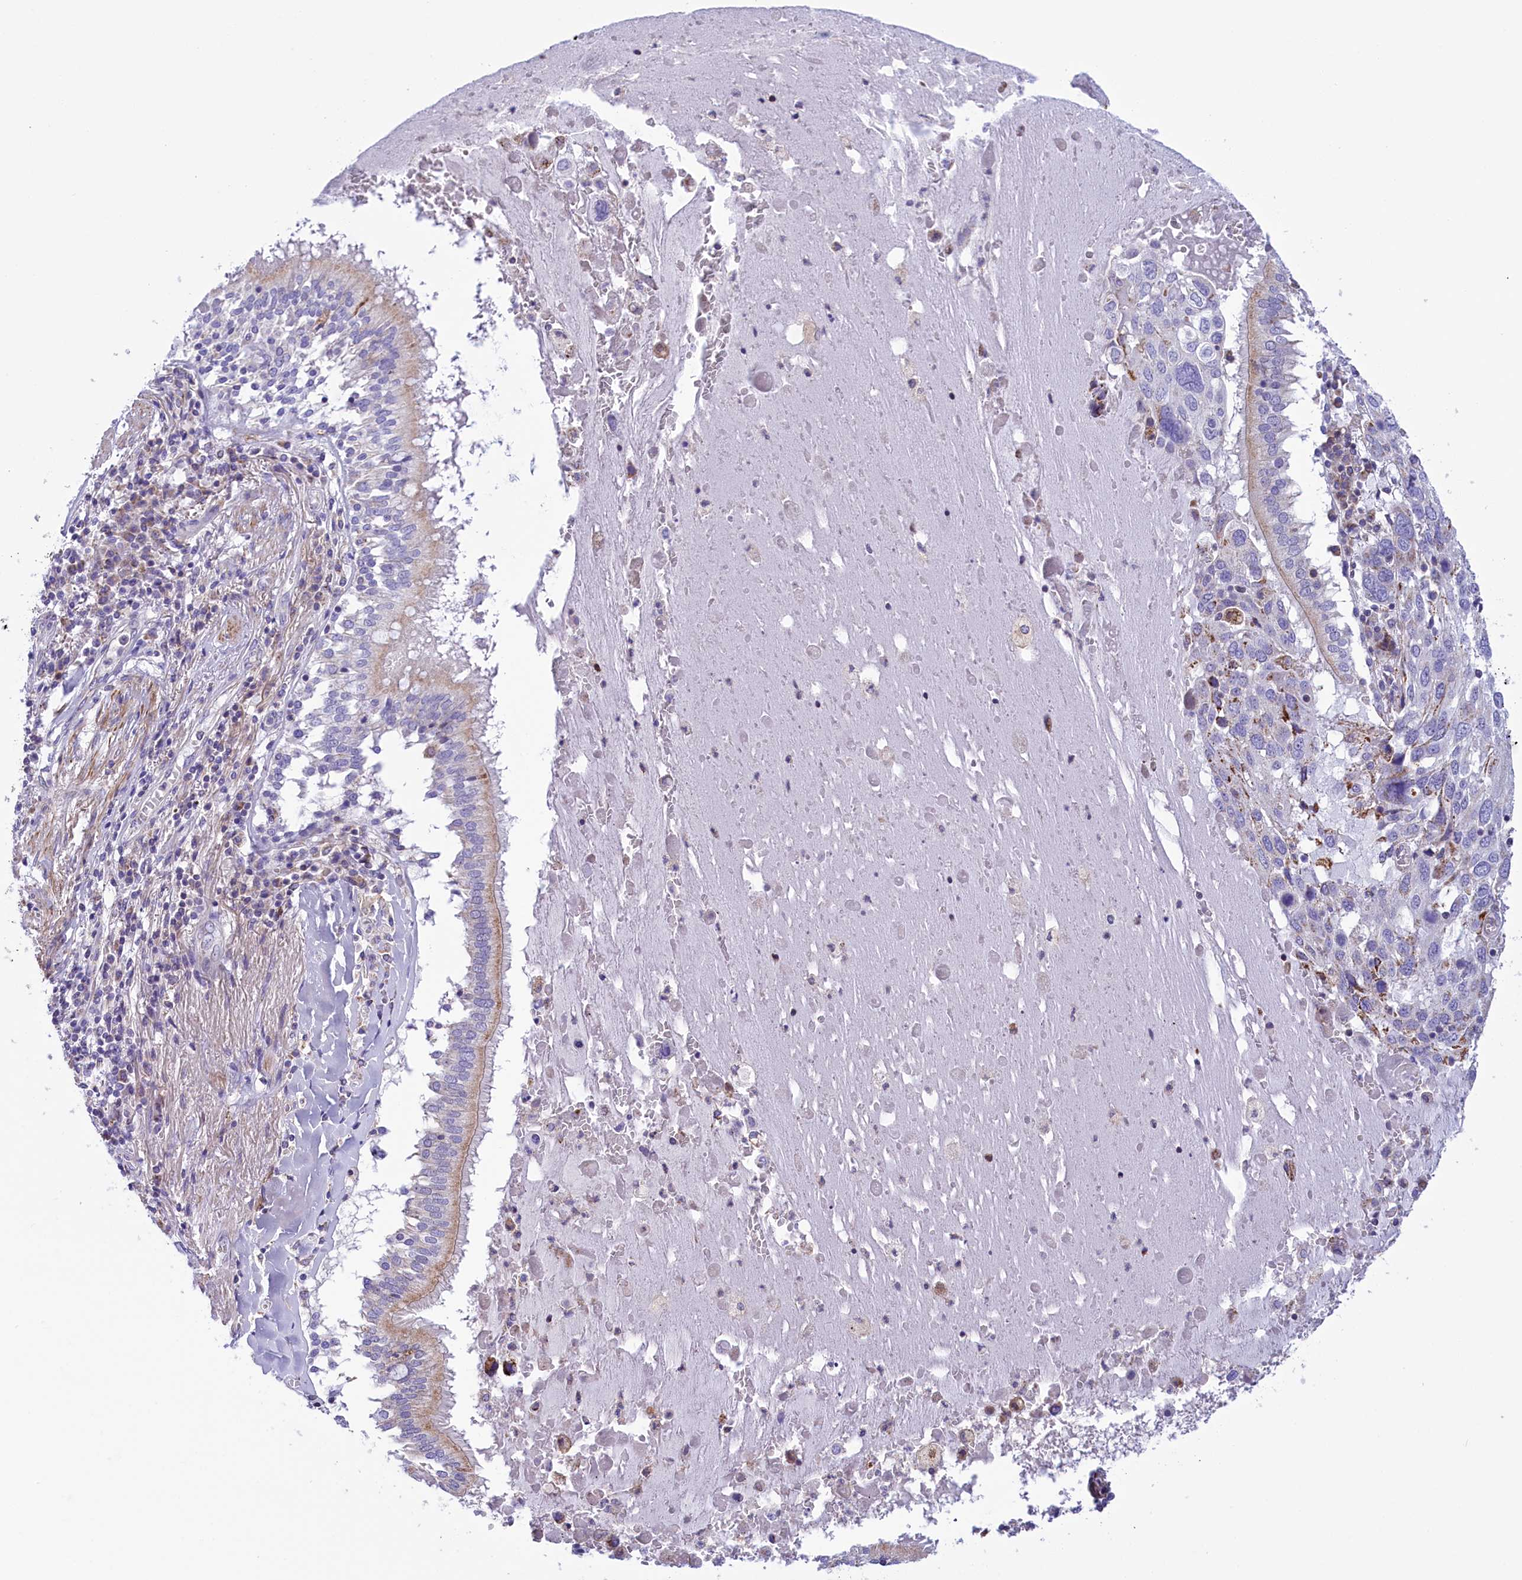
{"staining": {"intensity": "negative", "quantity": "none", "location": "none"}, "tissue": "lung cancer", "cell_type": "Tumor cells", "image_type": "cancer", "snomed": [{"axis": "morphology", "description": "Squamous cell carcinoma, NOS"}, {"axis": "topography", "description": "Lung"}], "caption": "Human lung cancer (squamous cell carcinoma) stained for a protein using IHC reveals no positivity in tumor cells.", "gene": "CORO7-PAM16", "patient": {"sex": "male", "age": 65}}